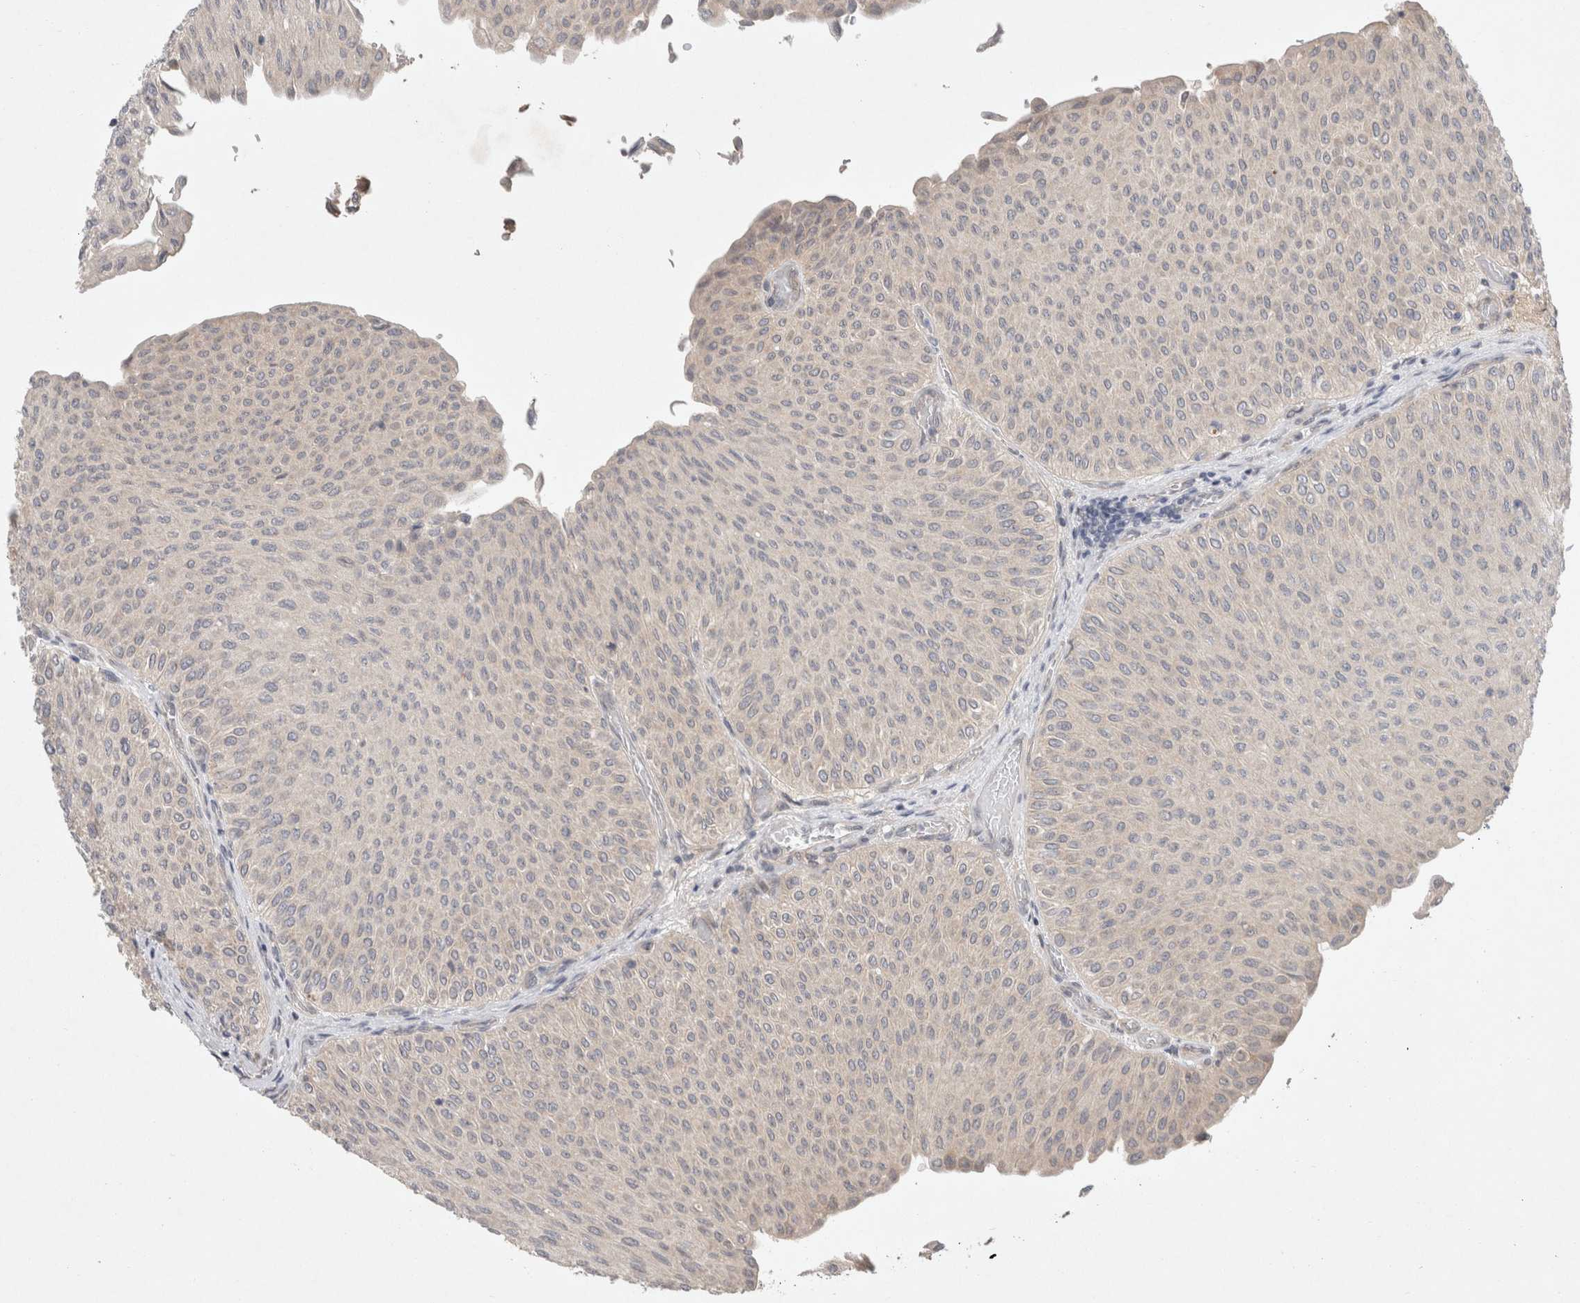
{"staining": {"intensity": "negative", "quantity": "none", "location": "none"}, "tissue": "urothelial cancer", "cell_type": "Tumor cells", "image_type": "cancer", "snomed": [{"axis": "morphology", "description": "Urothelial carcinoma, Low grade"}, {"axis": "topography", "description": "Urinary bladder"}], "caption": "An image of human low-grade urothelial carcinoma is negative for staining in tumor cells. Nuclei are stained in blue.", "gene": "RASAL2", "patient": {"sex": "male", "age": 78}}